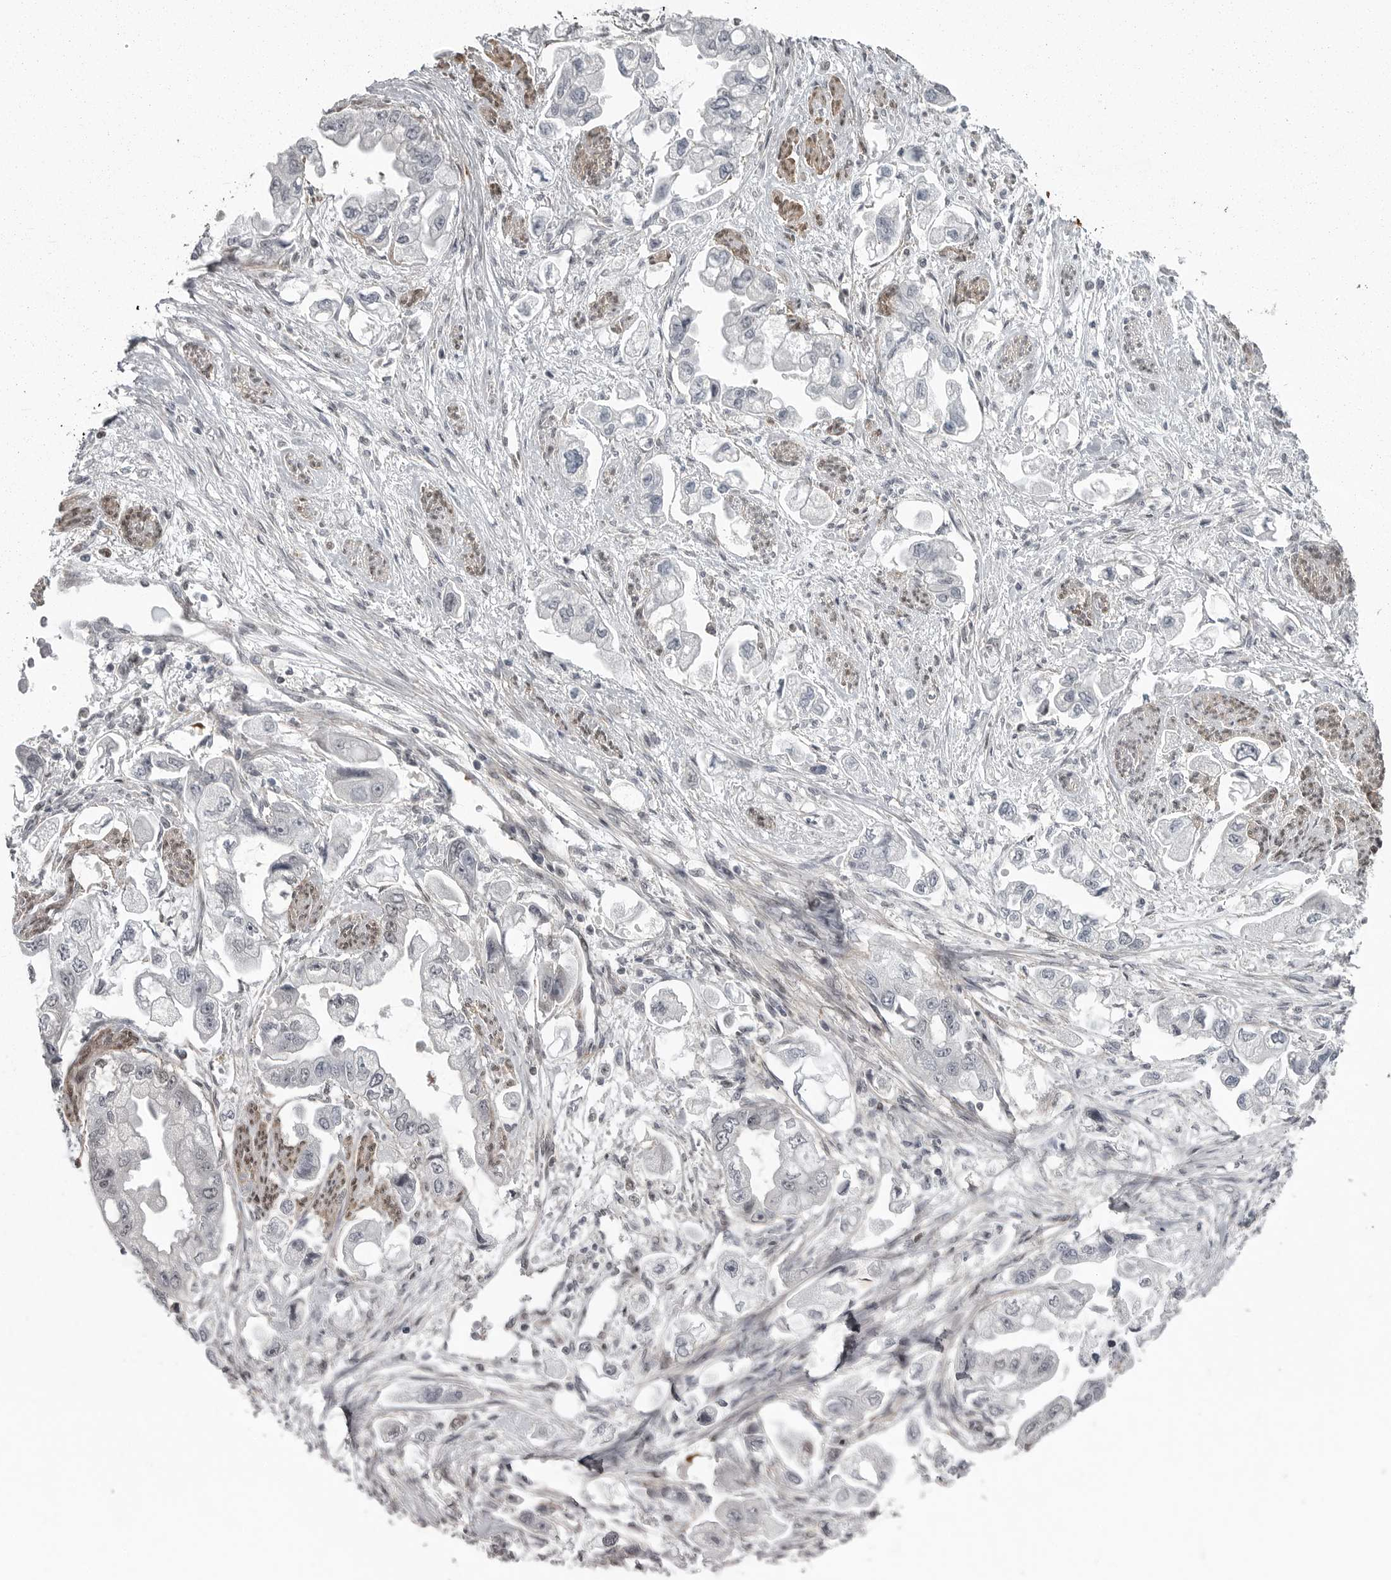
{"staining": {"intensity": "negative", "quantity": "none", "location": "none"}, "tissue": "stomach cancer", "cell_type": "Tumor cells", "image_type": "cancer", "snomed": [{"axis": "morphology", "description": "Adenocarcinoma, NOS"}, {"axis": "topography", "description": "Stomach"}], "caption": "Histopathology image shows no significant protein expression in tumor cells of stomach cancer (adenocarcinoma). (IHC, brightfield microscopy, high magnification).", "gene": "HMGN3", "patient": {"sex": "male", "age": 62}}